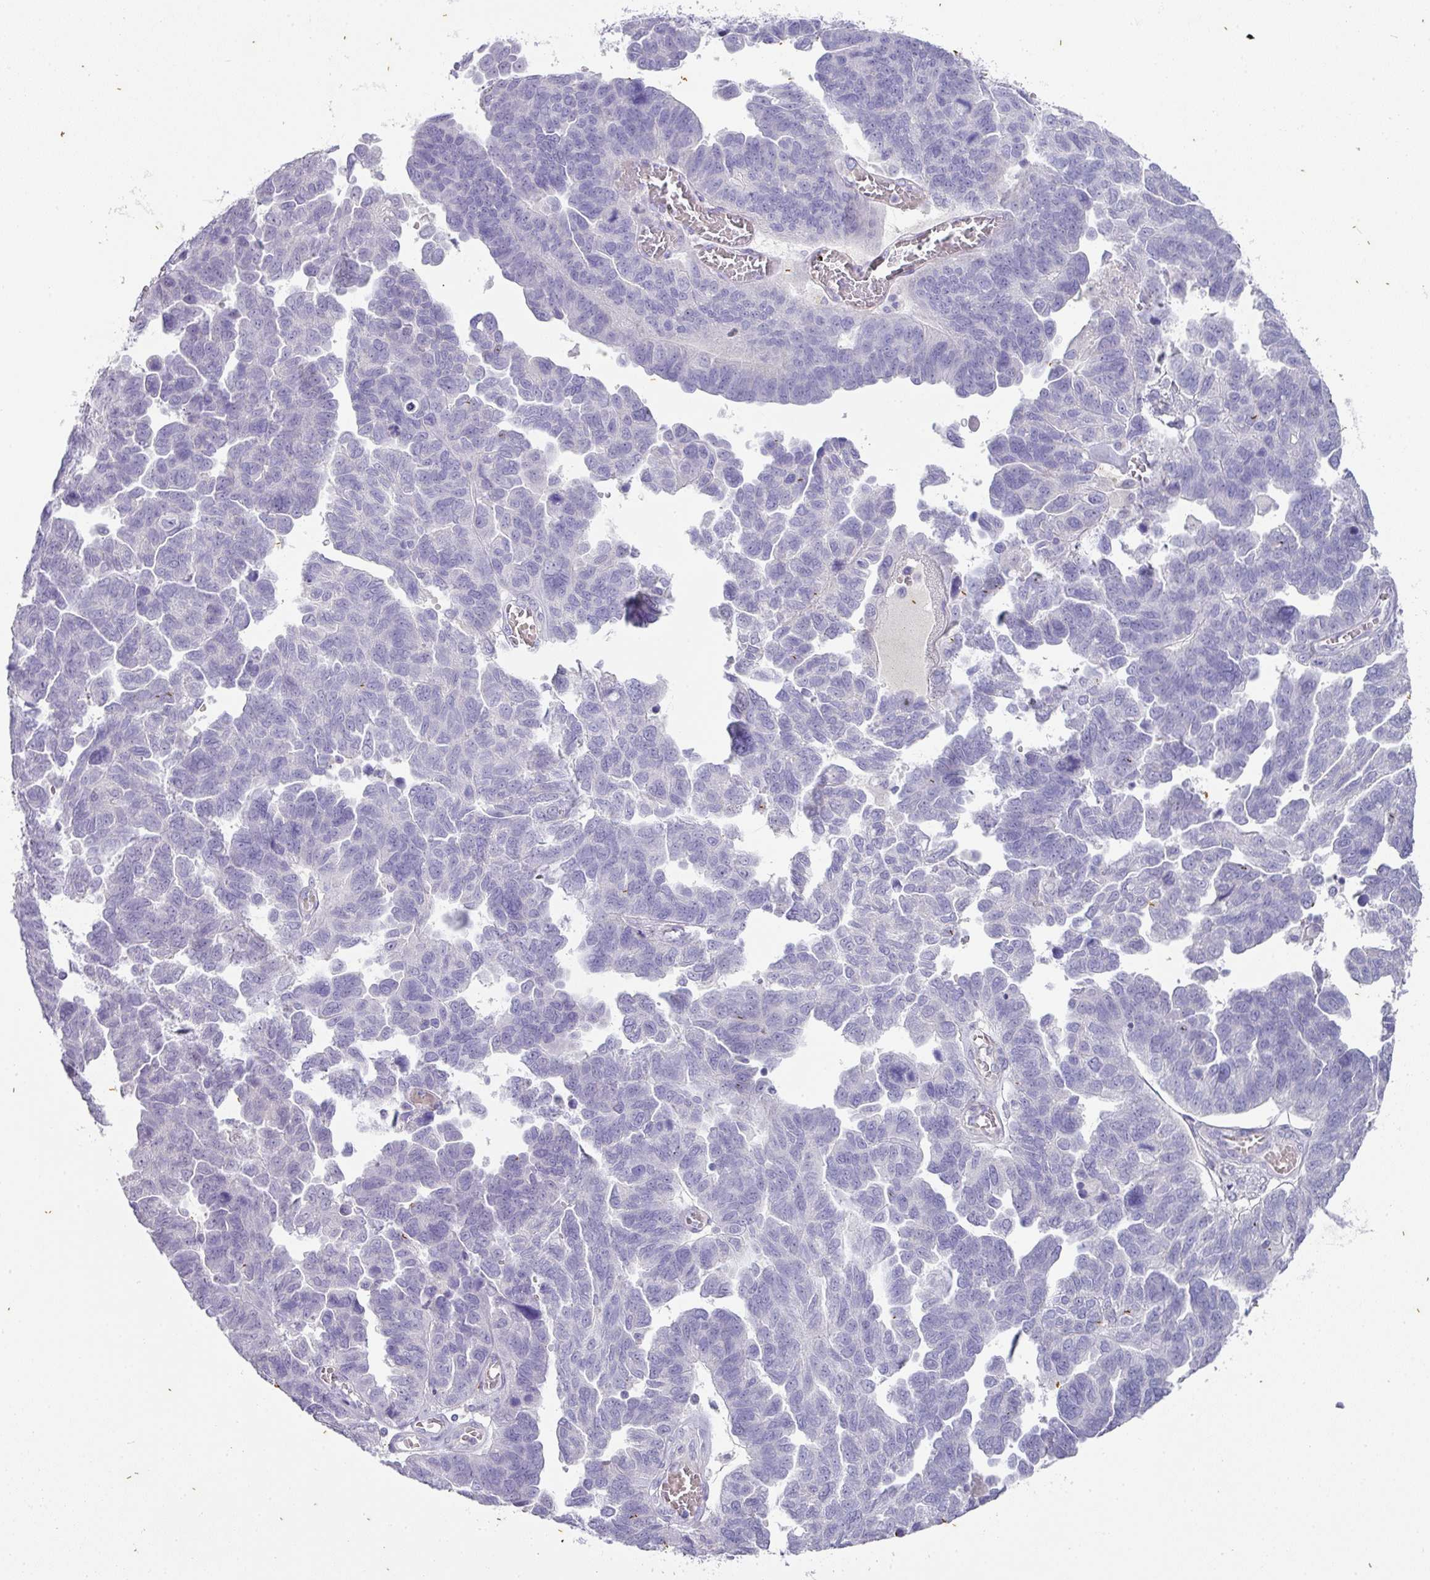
{"staining": {"intensity": "negative", "quantity": "none", "location": "none"}, "tissue": "ovarian cancer", "cell_type": "Tumor cells", "image_type": "cancer", "snomed": [{"axis": "morphology", "description": "Cystadenocarcinoma, serous, NOS"}, {"axis": "topography", "description": "Ovary"}], "caption": "High magnification brightfield microscopy of ovarian cancer (serous cystadenocarcinoma) stained with DAB (brown) and counterstained with hematoxylin (blue): tumor cells show no significant expression. (DAB (3,3'-diaminobenzidine) immunohistochemistry (IHC) with hematoxylin counter stain).", "gene": "OR52N1", "patient": {"sex": "female", "age": 64}}